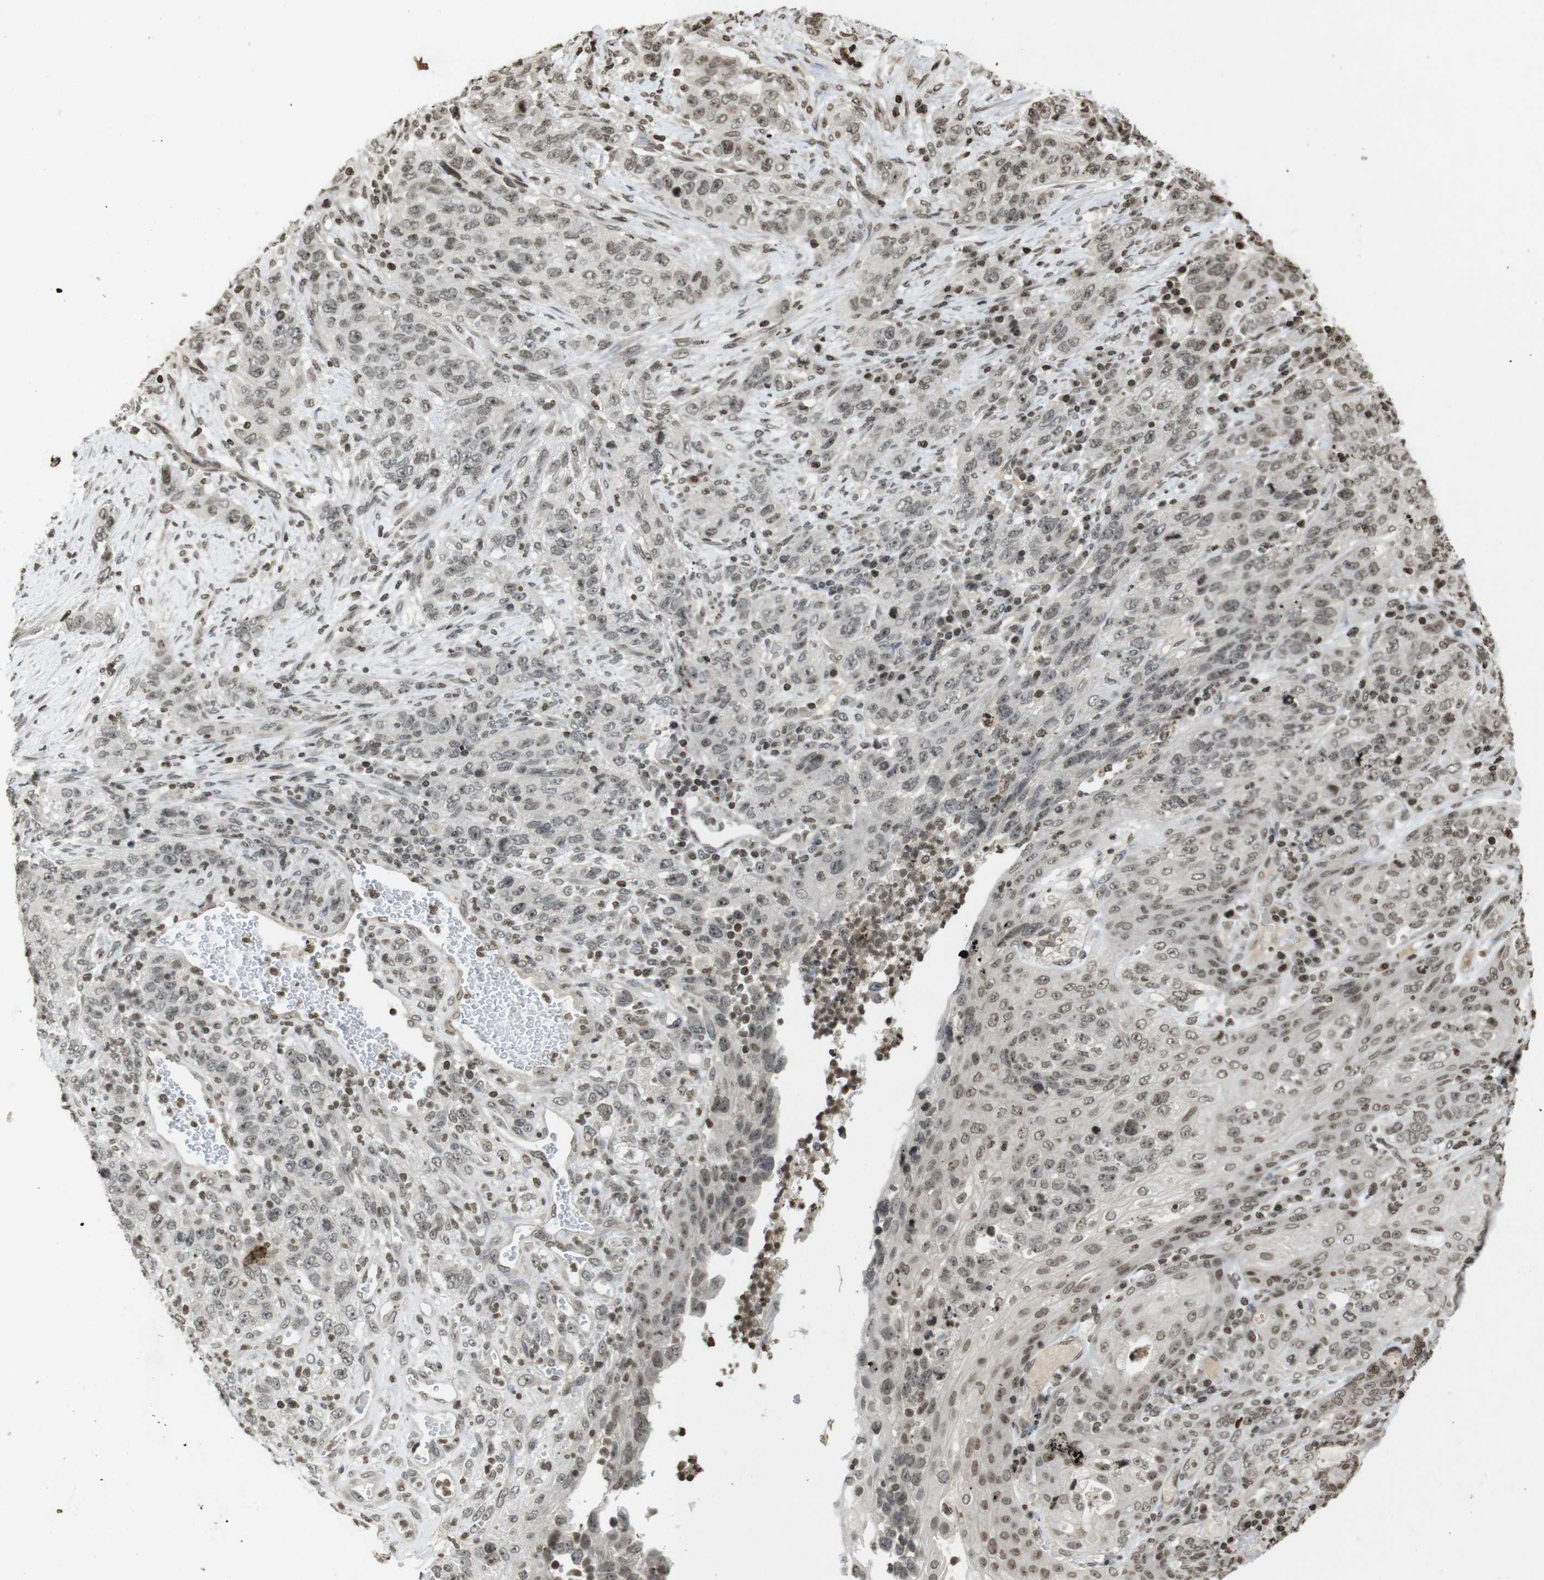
{"staining": {"intensity": "moderate", "quantity": ">75%", "location": "cytoplasmic/membranous,nuclear"}, "tissue": "stomach cancer", "cell_type": "Tumor cells", "image_type": "cancer", "snomed": [{"axis": "morphology", "description": "Adenocarcinoma, NOS"}, {"axis": "topography", "description": "Stomach"}], "caption": "Immunohistochemical staining of stomach adenocarcinoma demonstrates medium levels of moderate cytoplasmic/membranous and nuclear protein positivity in about >75% of tumor cells.", "gene": "FOXA3", "patient": {"sex": "male", "age": 48}}